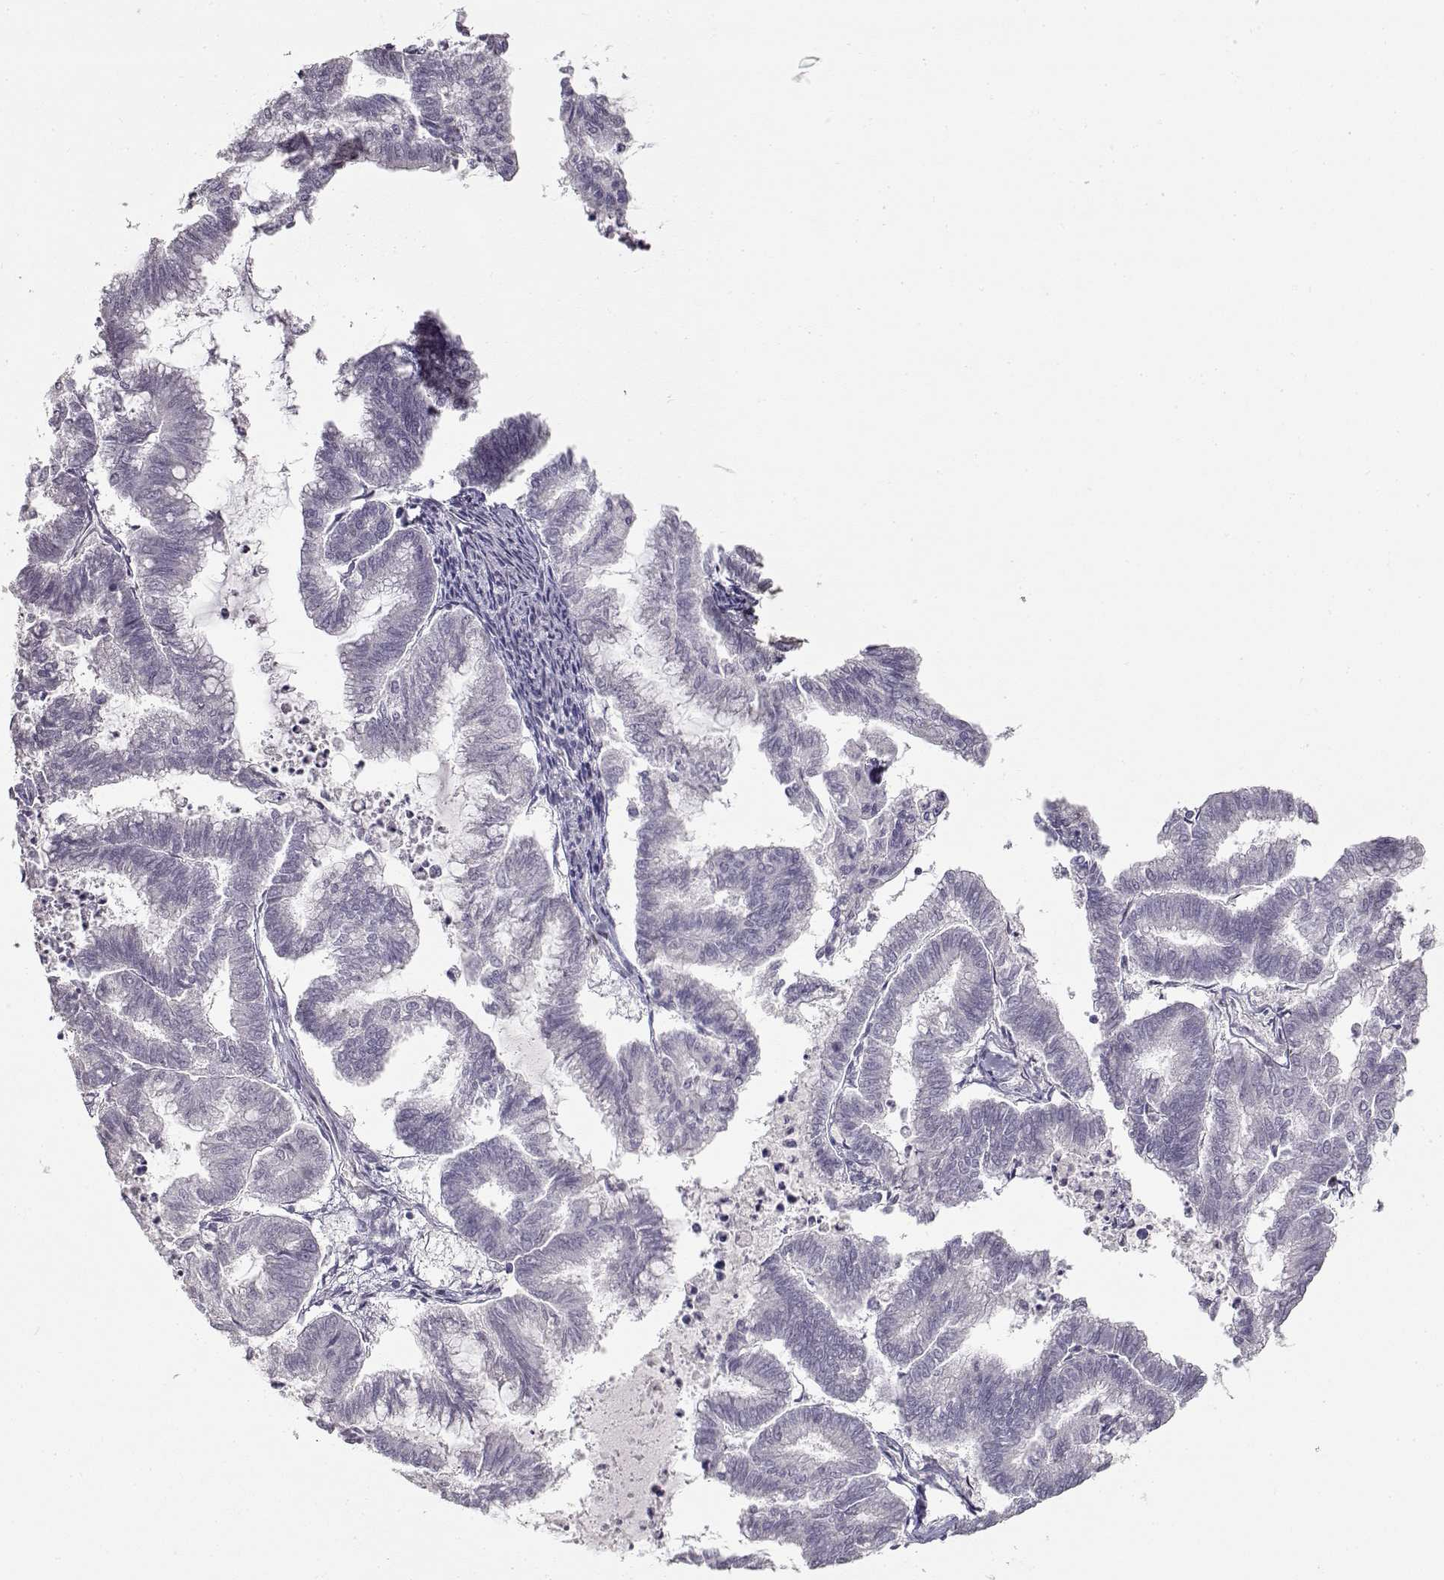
{"staining": {"intensity": "negative", "quantity": "none", "location": "none"}, "tissue": "endometrial cancer", "cell_type": "Tumor cells", "image_type": "cancer", "snomed": [{"axis": "morphology", "description": "Adenocarcinoma, NOS"}, {"axis": "topography", "description": "Endometrium"}], "caption": "IHC image of endometrial cancer (adenocarcinoma) stained for a protein (brown), which exhibits no staining in tumor cells.", "gene": "S100B", "patient": {"sex": "female", "age": 79}}